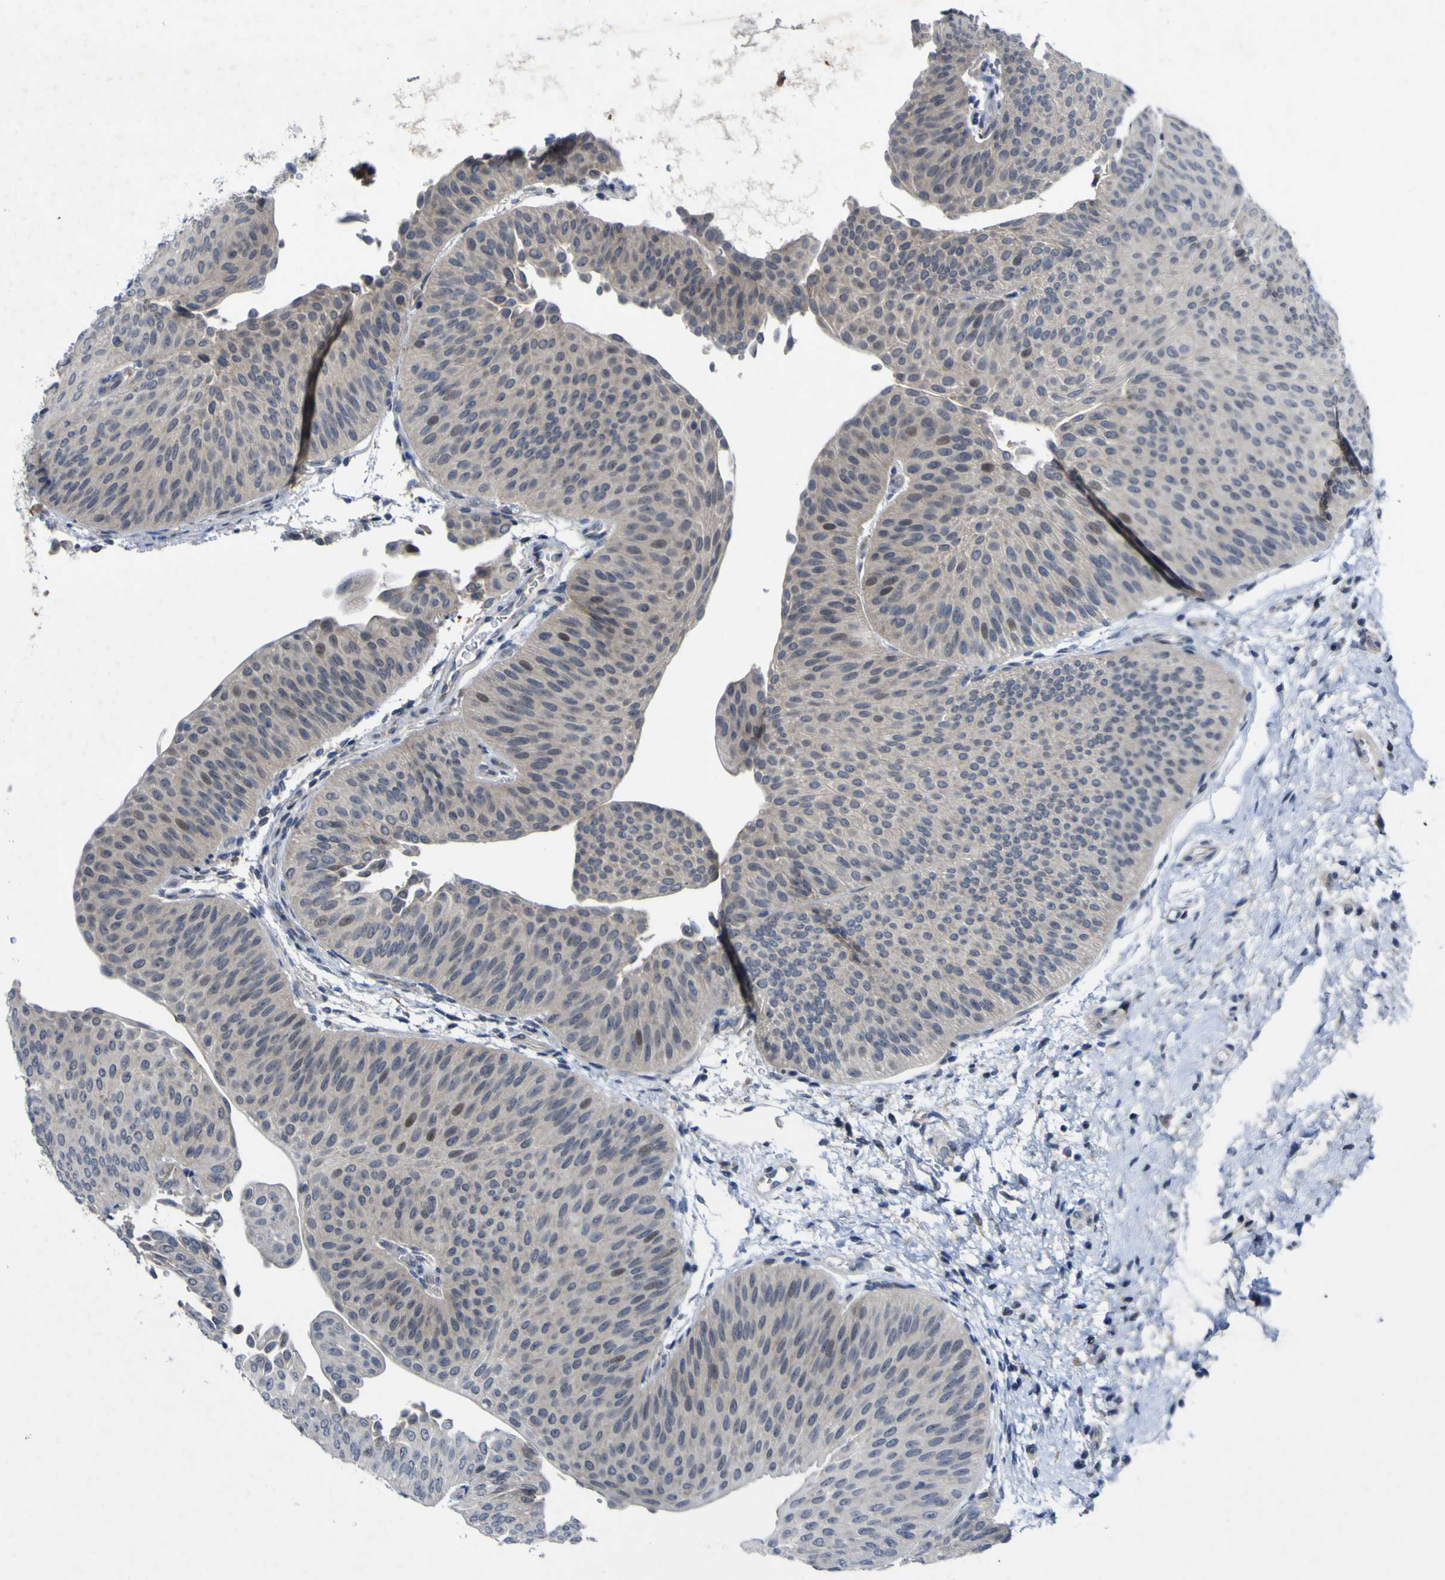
{"staining": {"intensity": "negative", "quantity": "none", "location": "none"}, "tissue": "urothelial cancer", "cell_type": "Tumor cells", "image_type": "cancer", "snomed": [{"axis": "morphology", "description": "Urothelial carcinoma, Low grade"}, {"axis": "topography", "description": "Urinary bladder"}], "caption": "The IHC image has no significant staining in tumor cells of urothelial cancer tissue.", "gene": "NAV1", "patient": {"sex": "female", "age": 60}}